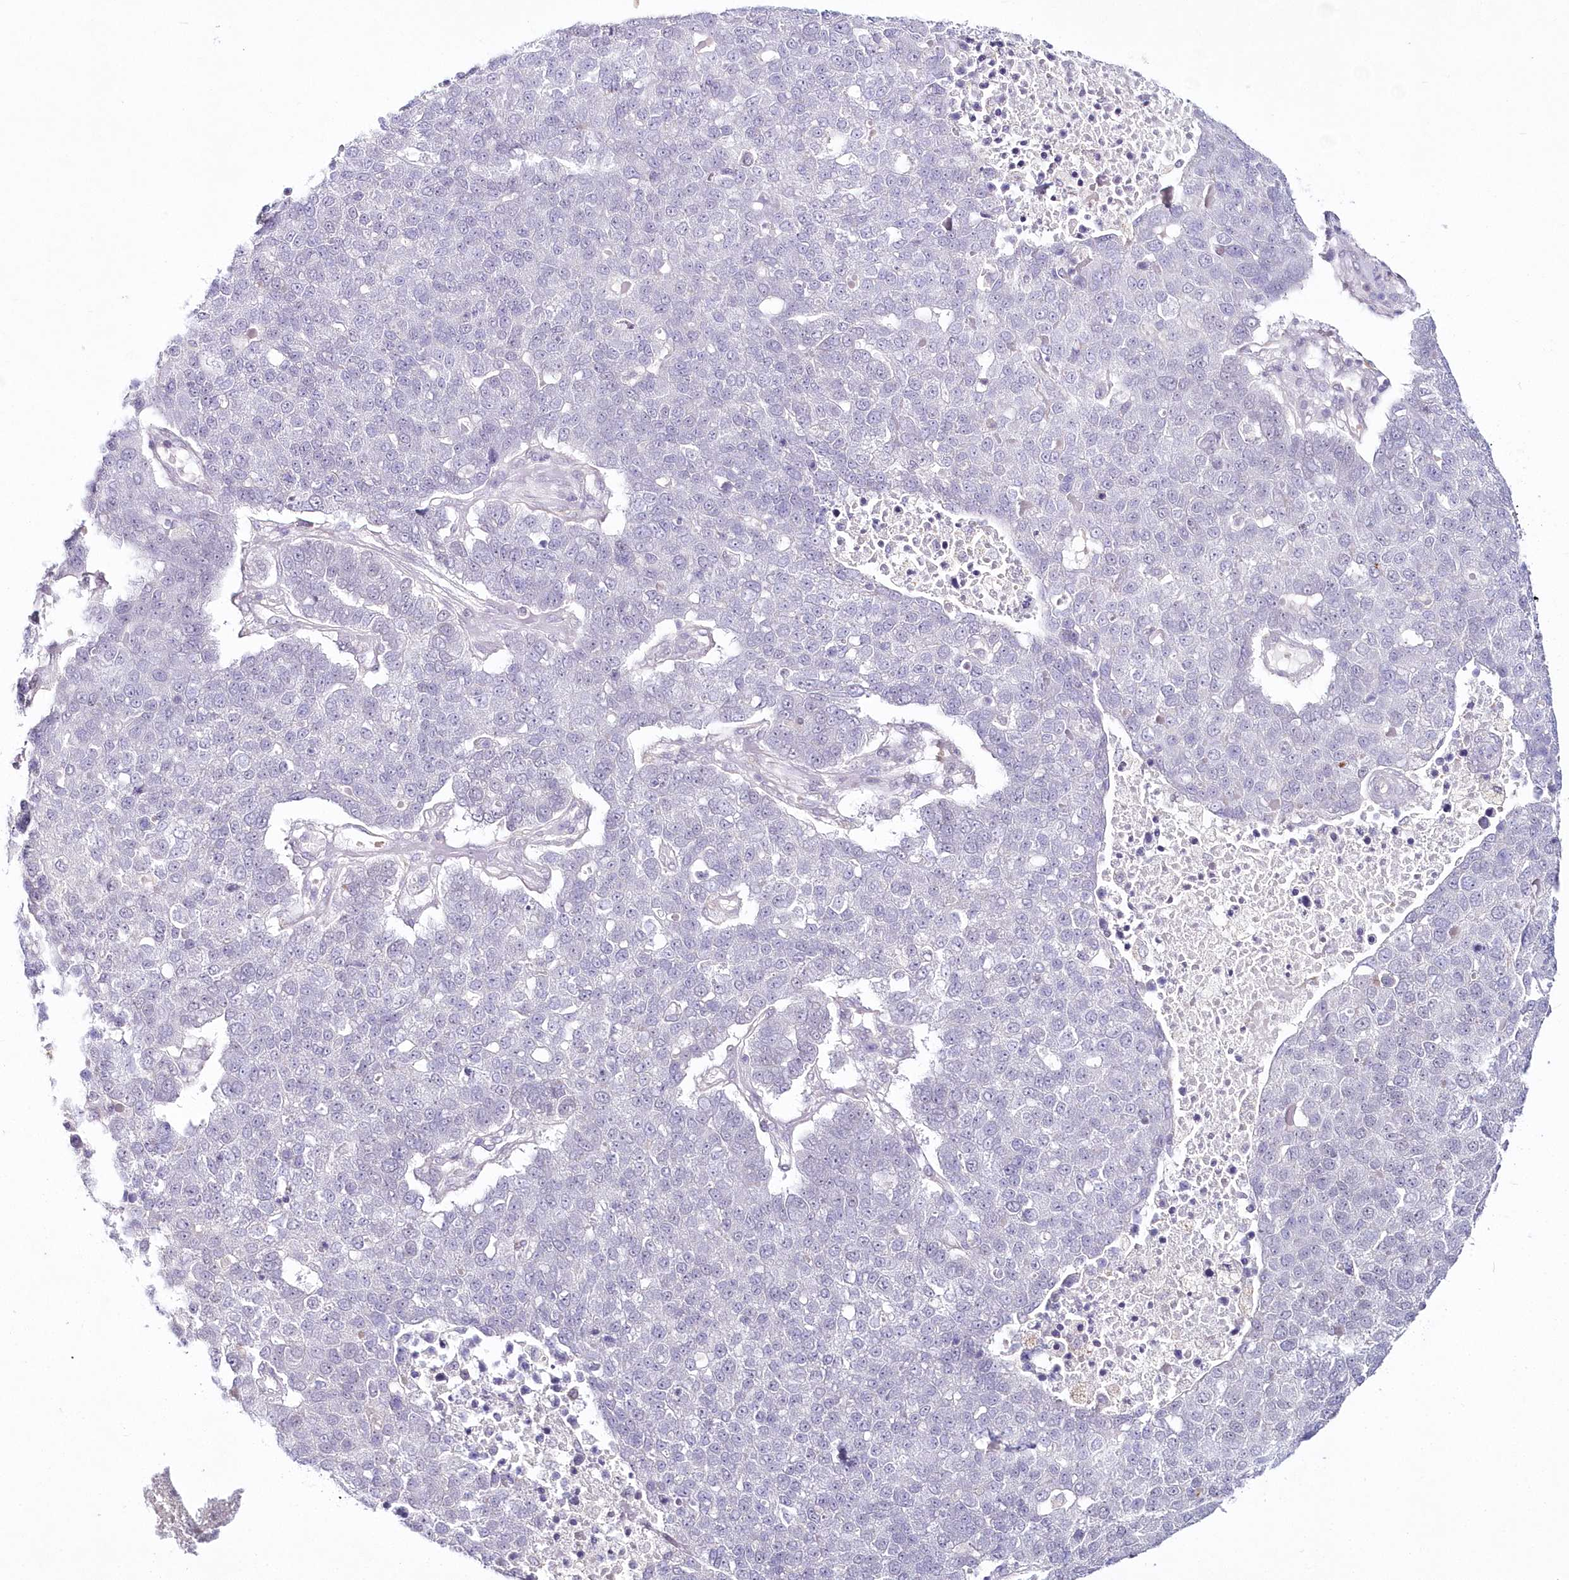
{"staining": {"intensity": "negative", "quantity": "none", "location": "none"}, "tissue": "pancreatic cancer", "cell_type": "Tumor cells", "image_type": "cancer", "snomed": [{"axis": "morphology", "description": "Adenocarcinoma, NOS"}, {"axis": "topography", "description": "Pancreas"}], "caption": "An image of human adenocarcinoma (pancreatic) is negative for staining in tumor cells.", "gene": "HYCC2", "patient": {"sex": "female", "age": 61}}